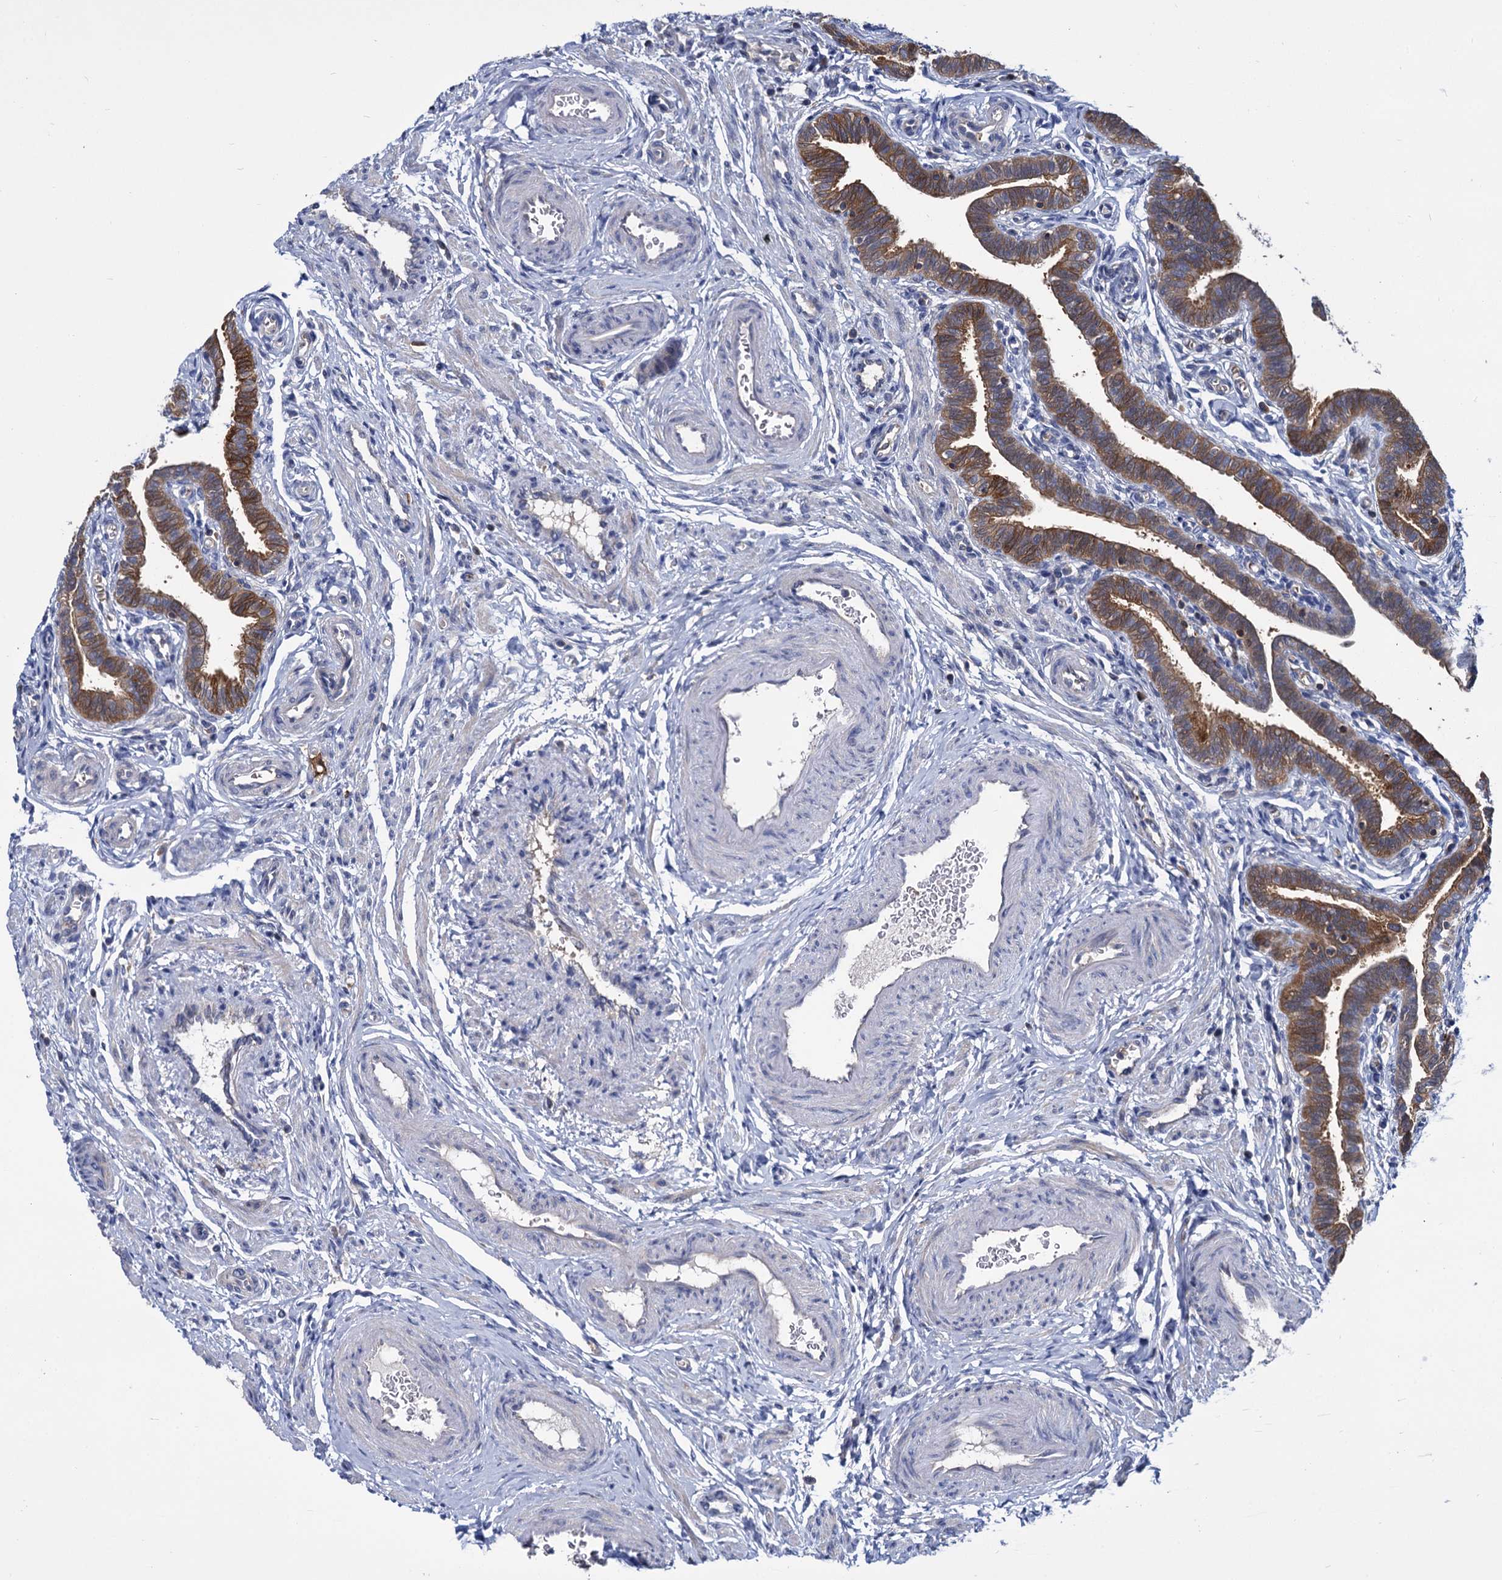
{"staining": {"intensity": "strong", "quantity": ">75%", "location": "cytoplasmic/membranous"}, "tissue": "fallopian tube", "cell_type": "Glandular cells", "image_type": "normal", "snomed": [{"axis": "morphology", "description": "Normal tissue, NOS"}, {"axis": "topography", "description": "Fallopian tube"}], "caption": "Immunohistochemistry (IHC) micrograph of unremarkable fallopian tube: human fallopian tube stained using immunohistochemistry (IHC) reveals high levels of strong protein expression localized specifically in the cytoplasmic/membranous of glandular cells, appearing as a cytoplasmic/membranous brown color.", "gene": "GCLC", "patient": {"sex": "female", "age": 36}}